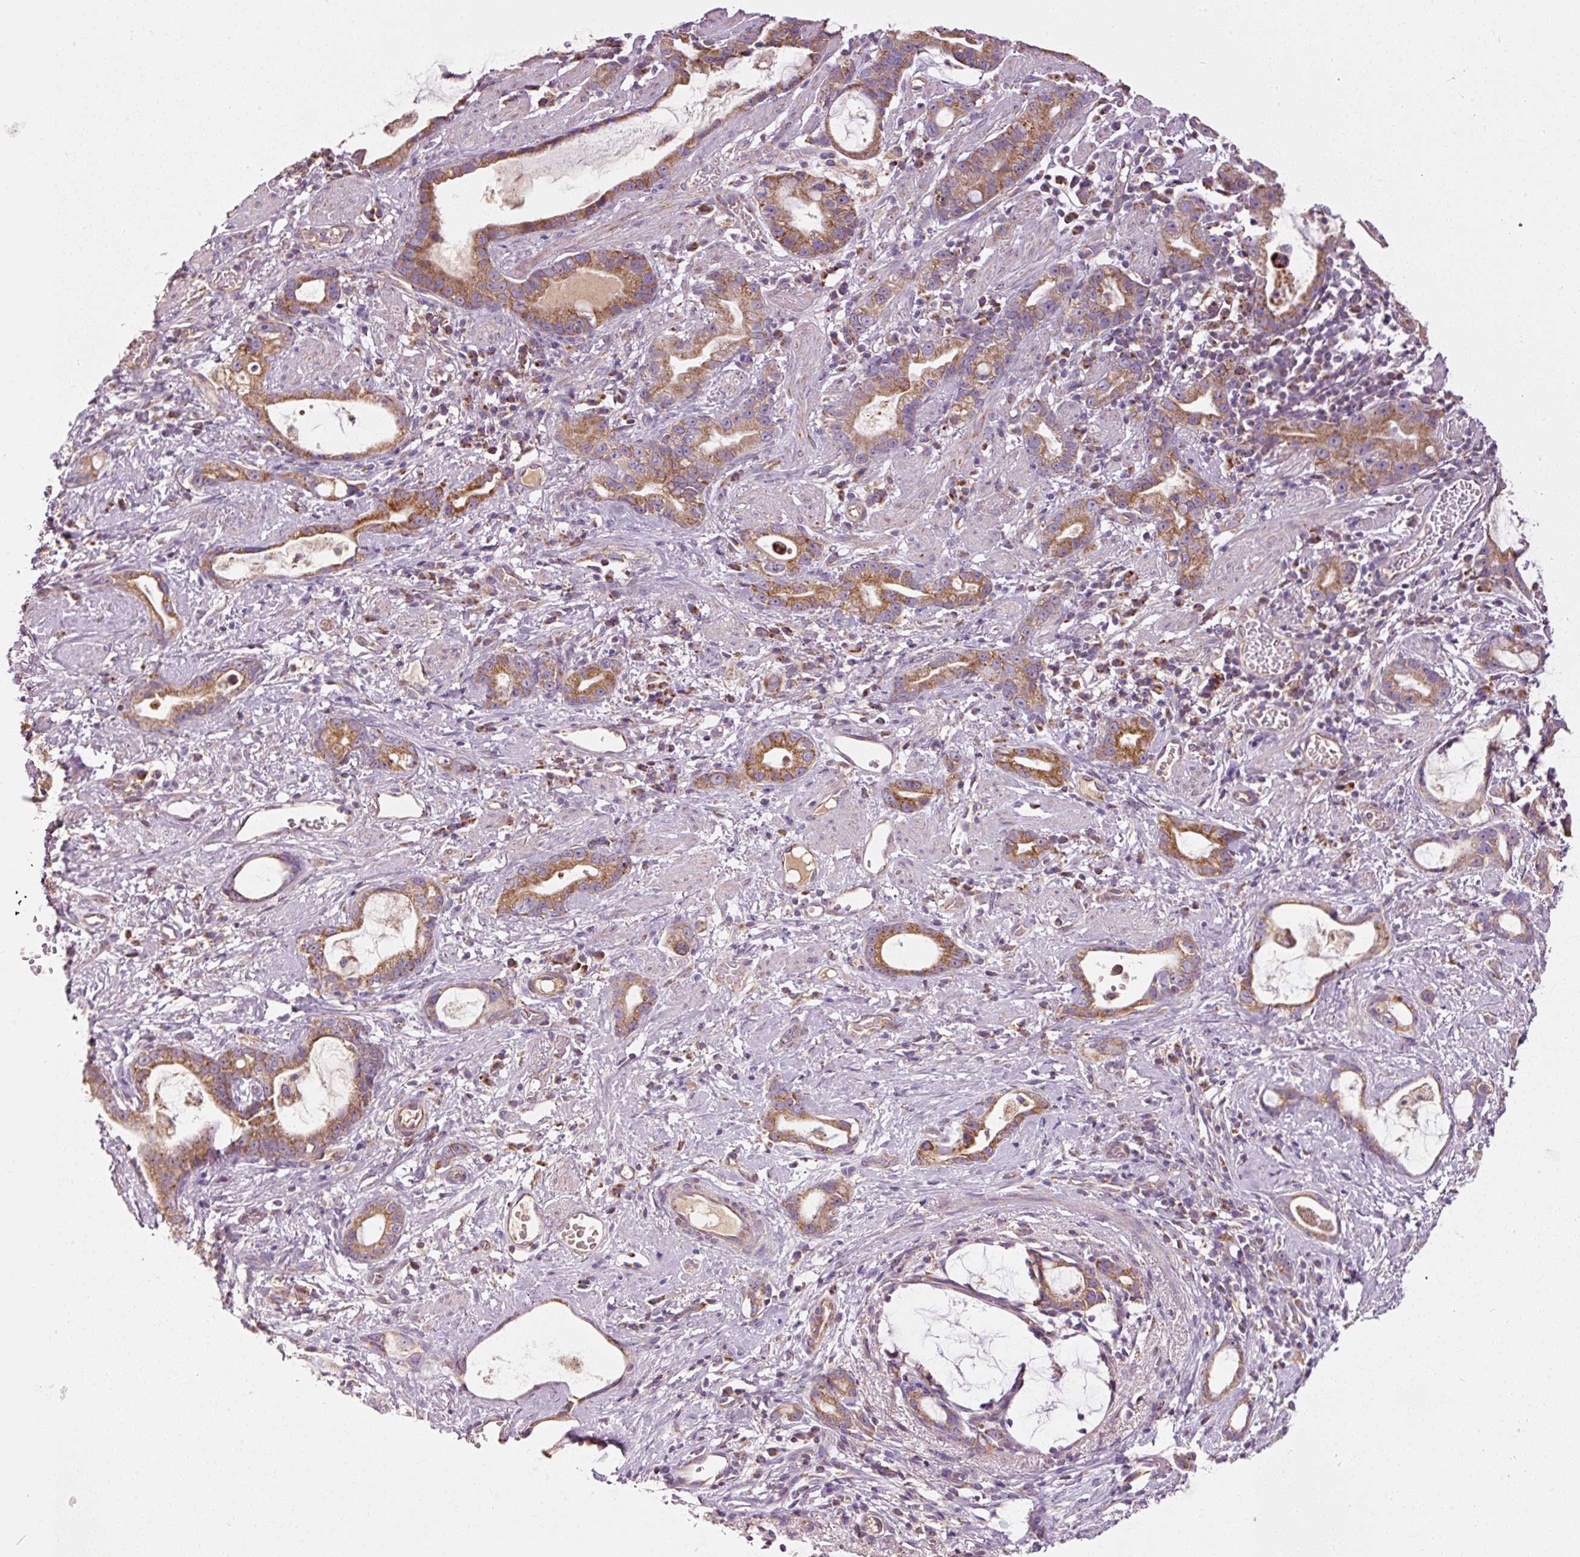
{"staining": {"intensity": "moderate", "quantity": ">75%", "location": "cytoplasmic/membranous"}, "tissue": "stomach cancer", "cell_type": "Tumor cells", "image_type": "cancer", "snomed": [{"axis": "morphology", "description": "Adenocarcinoma, NOS"}, {"axis": "topography", "description": "Stomach"}], "caption": "Immunohistochemistry (DAB (3,3'-diaminobenzidine)) staining of human stomach adenocarcinoma demonstrates moderate cytoplasmic/membranous protein expression in about >75% of tumor cells. Nuclei are stained in blue.", "gene": "NDUFB4", "patient": {"sex": "male", "age": 55}}